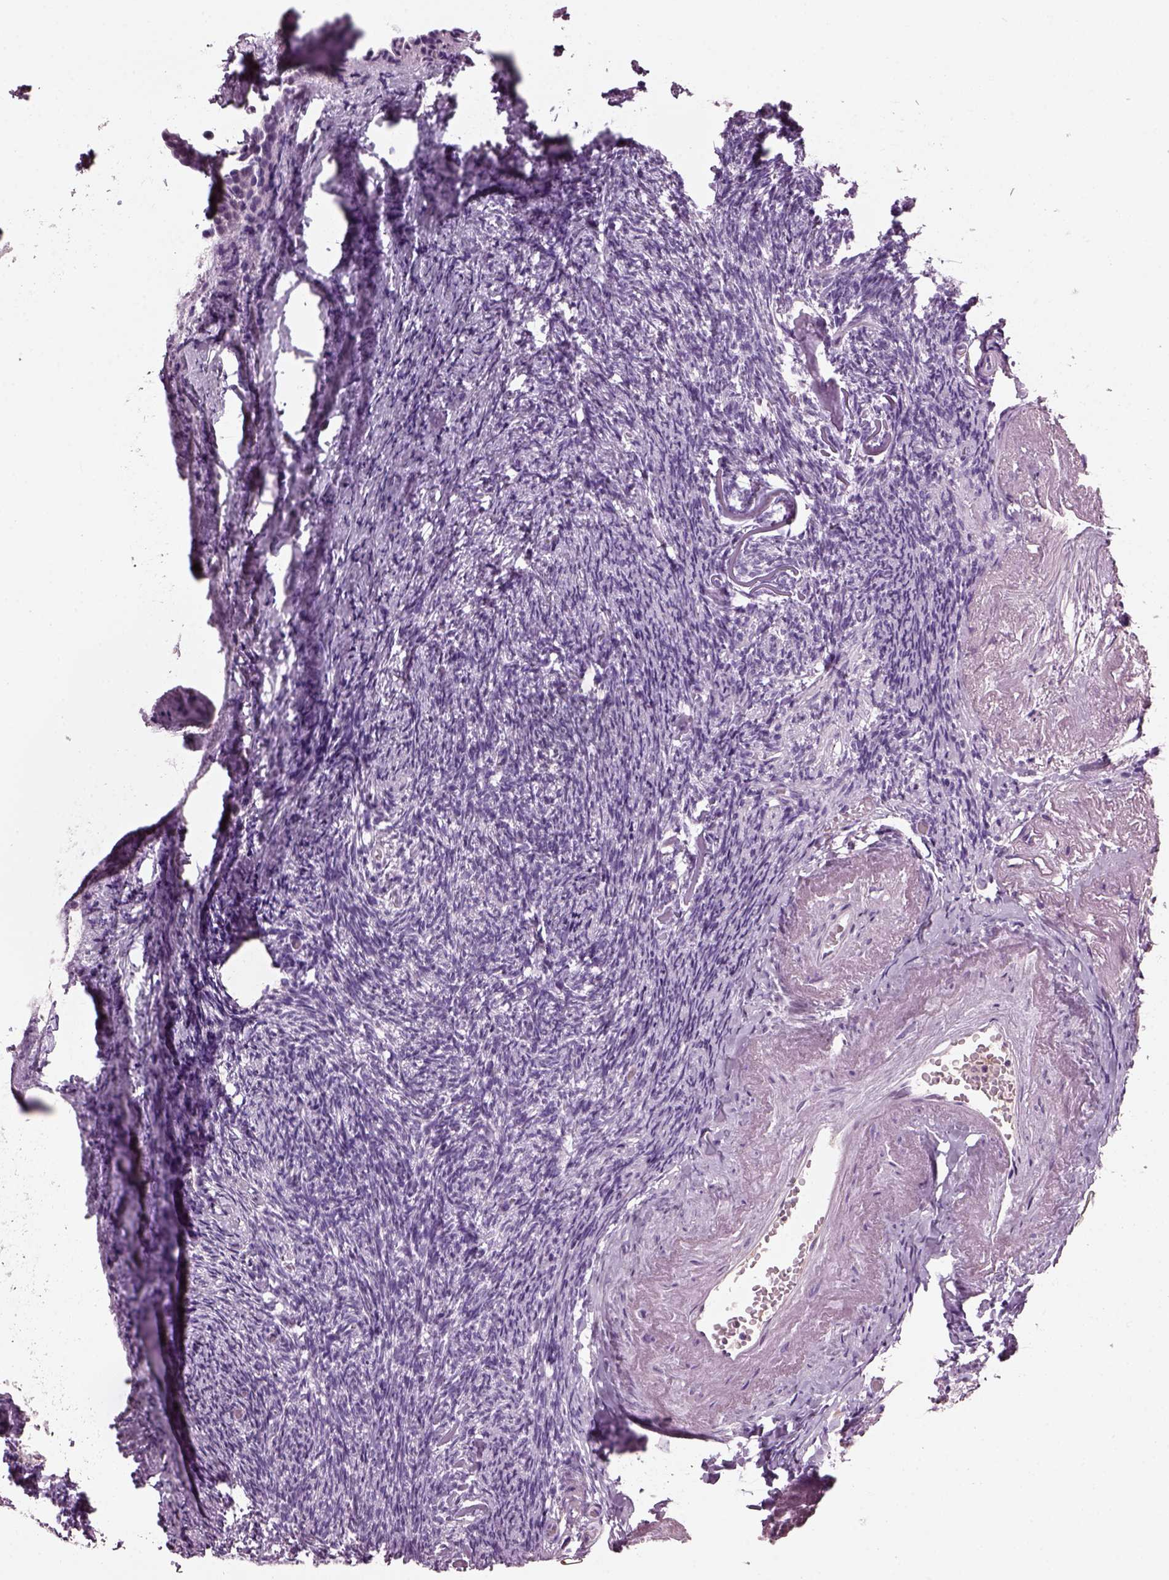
{"staining": {"intensity": "negative", "quantity": "none", "location": "none"}, "tissue": "ovary", "cell_type": "Follicle cells", "image_type": "normal", "snomed": [{"axis": "morphology", "description": "Normal tissue, NOS"}, {"axis": "topography", "description": "Ovary"}], "caption": "DAB immunohistochemical staining of unremarkable ovary reveals no significant staining in follicle cells.", "gene": "KRTAP3", "patient": {"sex": "female", "age": 72}}